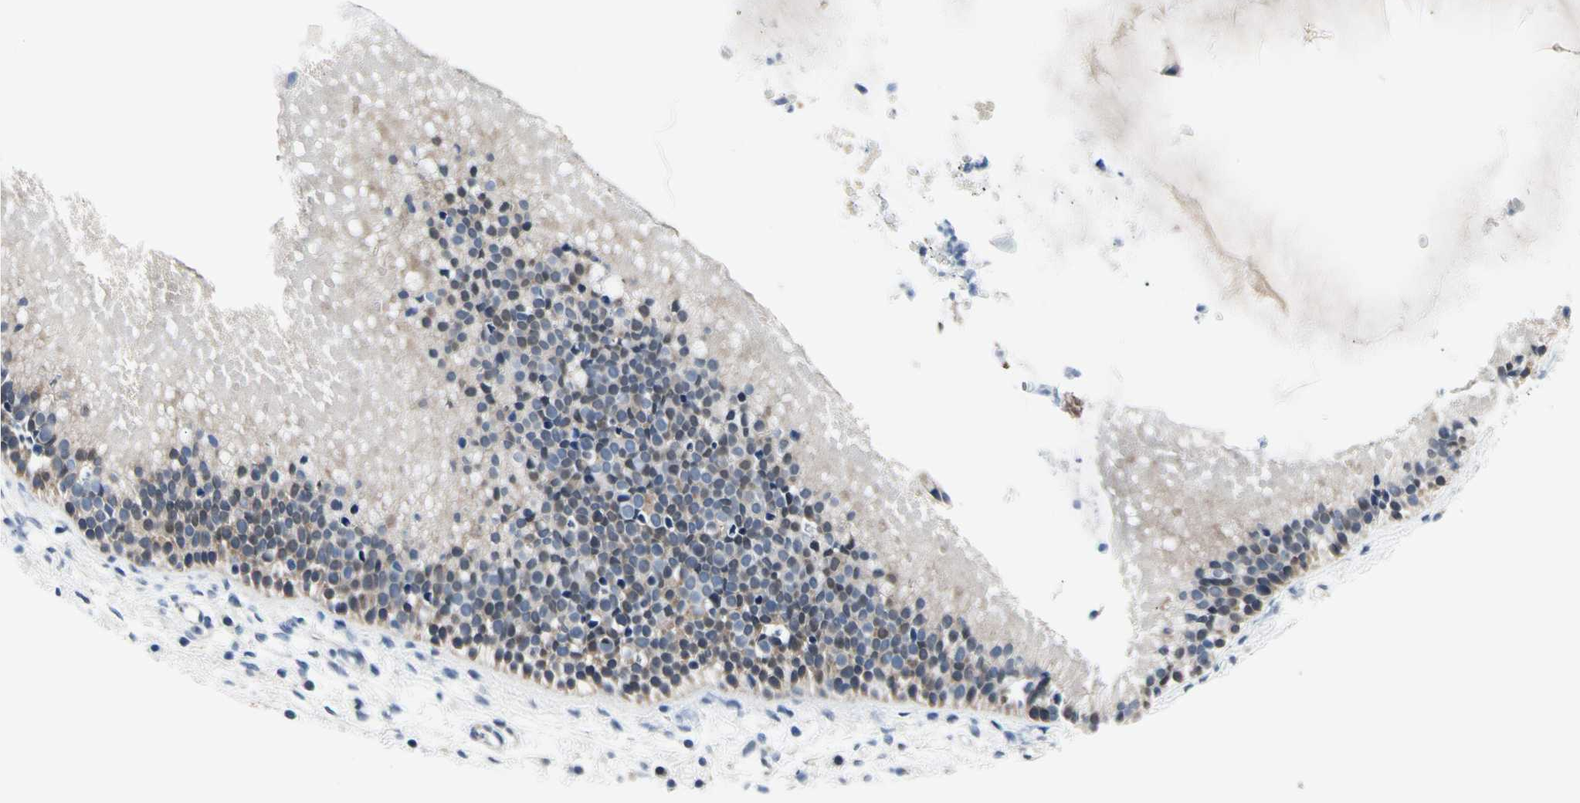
{"staining": {"intensity": "weak", "quantity": "<25%", "location": "cytoplasmic/membranous"}, "tissue": "nasopharynx", "cell_type": "Respiratory epithelial cells", "image_type": "normal", "snomed": [{"axis": "morphology", "description": "Normal tissue, NOS"}, {"axis": "topography", "description": "Nasopharynx"}], "caption": "The image shows no staining of respiratory epithelial cells in benign nasopharynx. (DAB immunohistochemistry visualized using brightfield microscopy, high magnification).", "gene": "NFASC", "patient": {"sex": "male", "age": 21}}